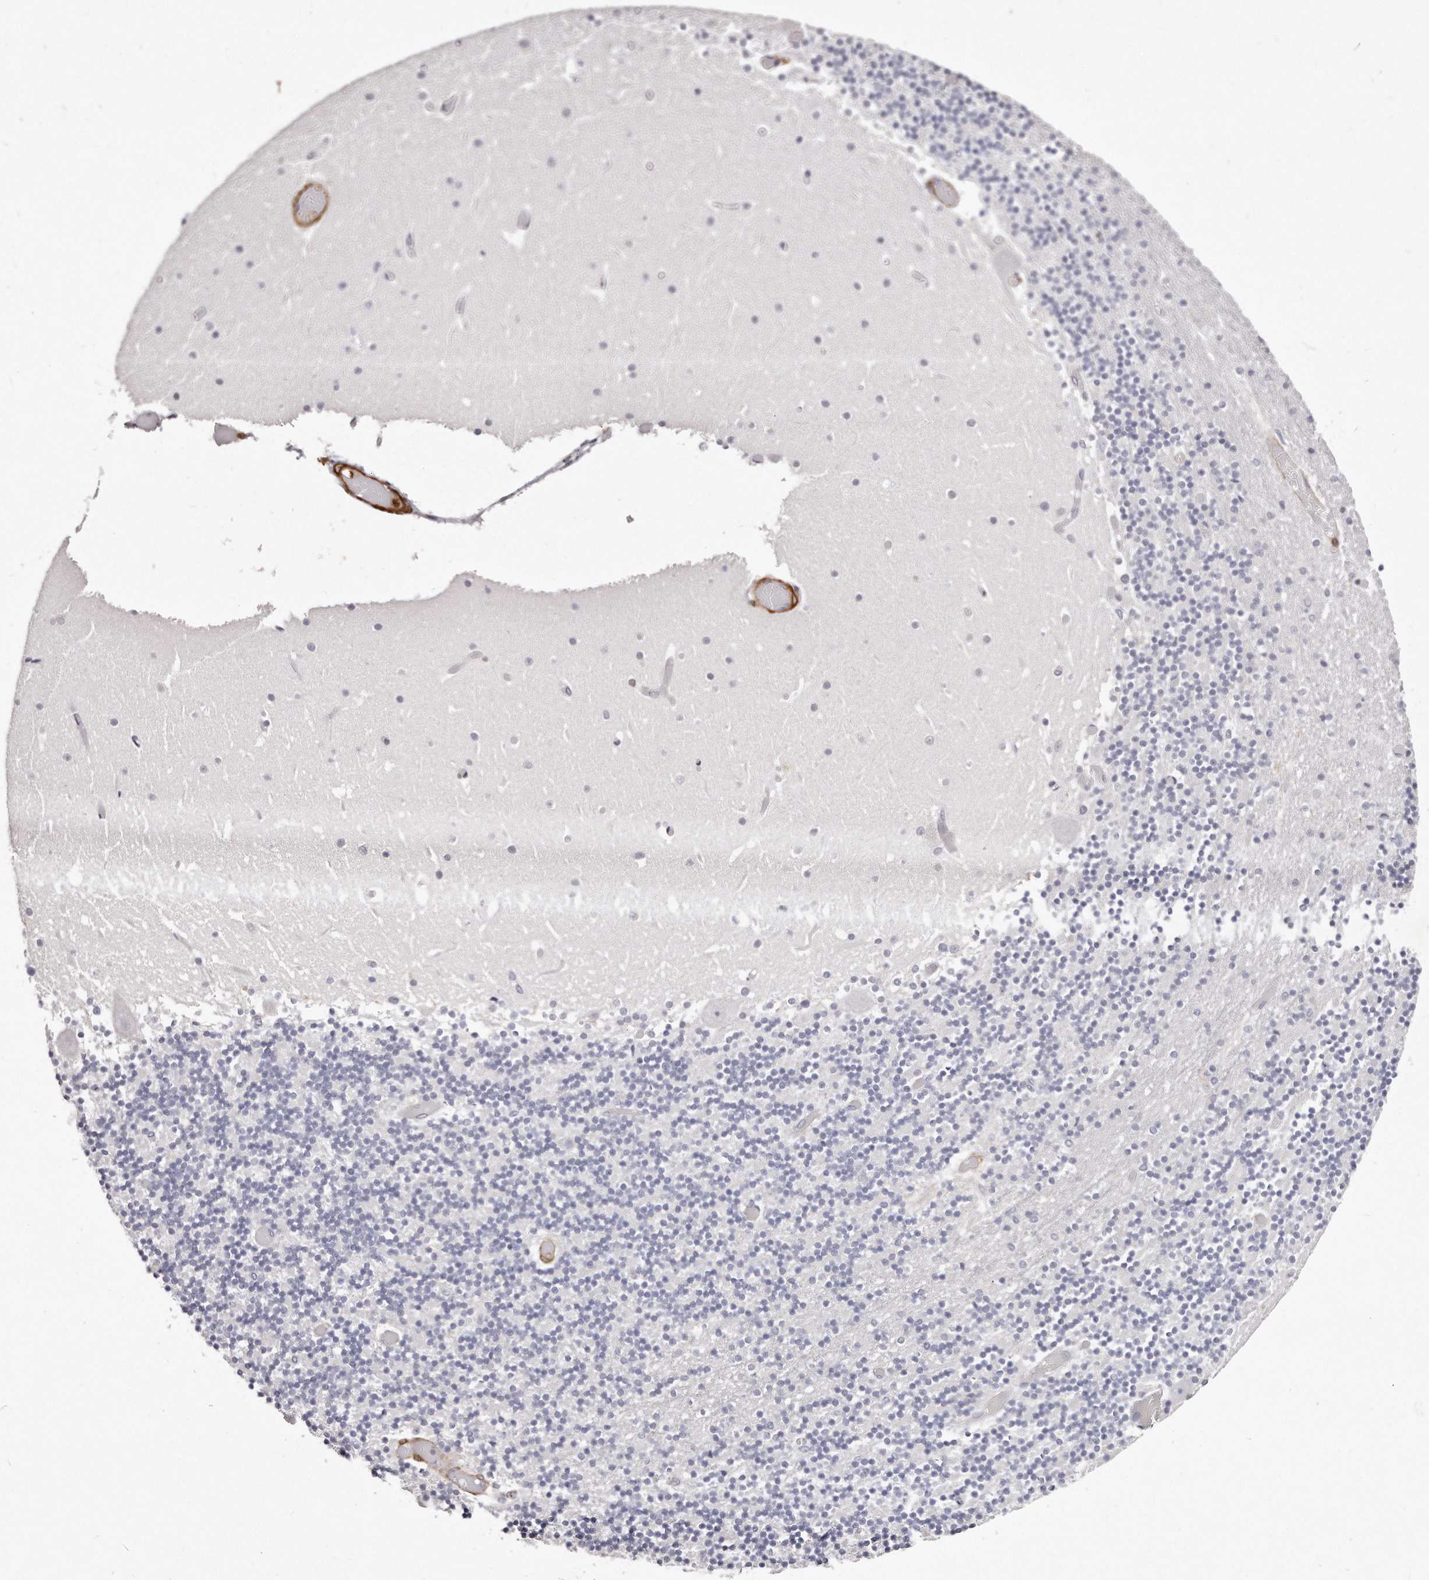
{"staining": {"intensity": "negative", "quantity": "none", "location": "none"}, "tissue": "cerebellum", "cell_type": "Cells in granular layer", "image_type": "normal", "snomed": [{"axis": "morphology", "description": "Normal tissue, NOS"}, {"axis": "topography", "description": "Cerebellum"}], "caption": "Immunohistochemistry (IHC) of unremarkable human cerebellum displays no expression in cells in granular layer. (DAB immunohistochemistry with hematoxylin counter stain).", "gene": "LMOD1", "patient": {"sex": "female", "age": 28}}